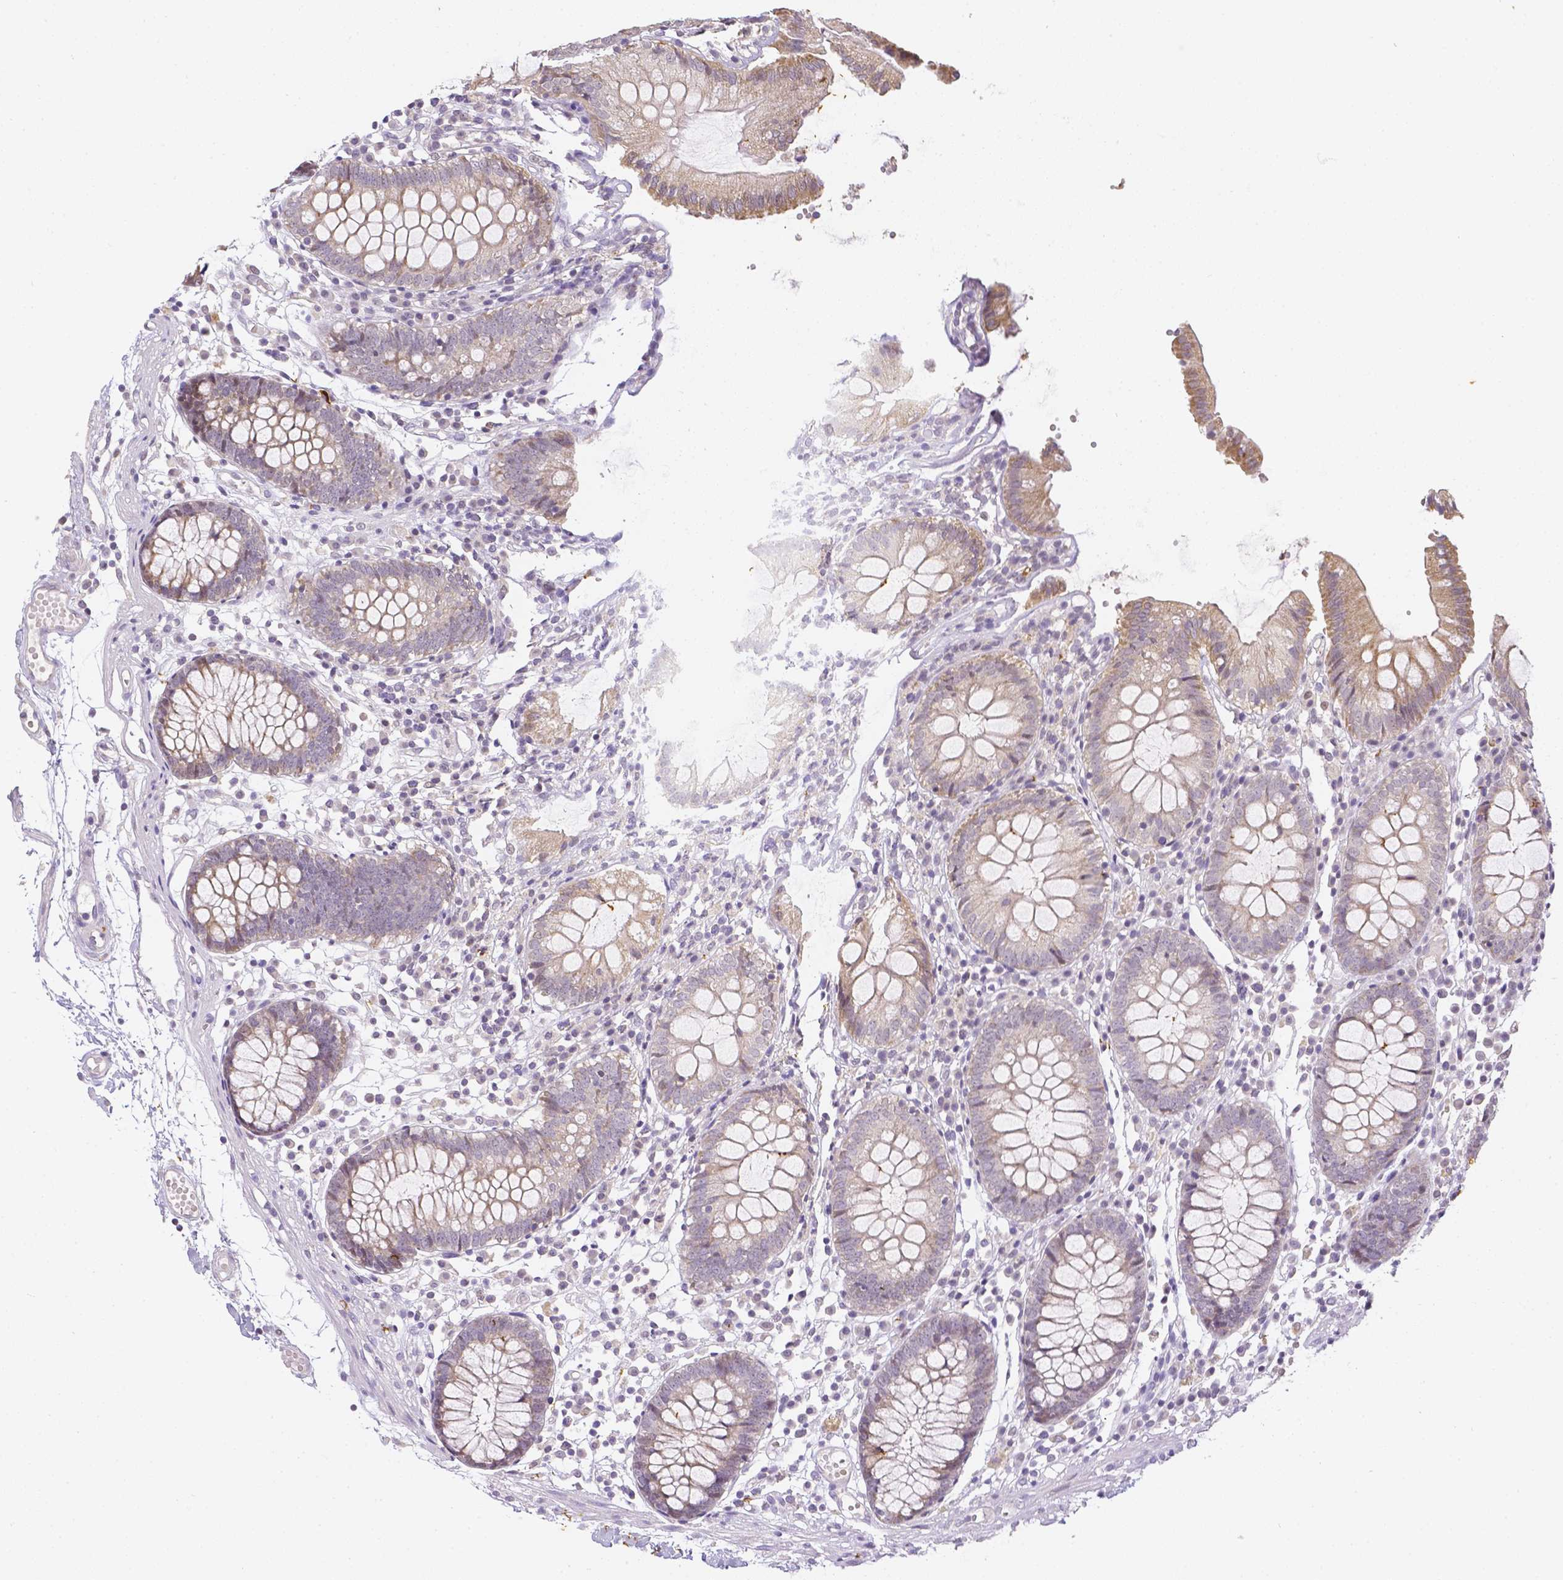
{"staining": {"intensity": "weak", "quantity": "<25%", "location": "cytoplasmic/membranous"}, "tissue": "colon", "cell_type": "Endothelial cells", "image_type": "normal", "snomed": [{"axis": "morphology", "description": "Normal tissue, NOS"}, {"axis": "morphology", "description": "Adenocarcinoma, NOS"}, {"axis": "topography", "description": "Colon"}], "caption": "A photomicrograph of human colon is negative for staining in endothelial cells. (Immunohistochemistry (ihc), brightfield microscopy, high magnification).", "gene": "ZNF280B", "patient": {"sex": "male", "age": 83}}